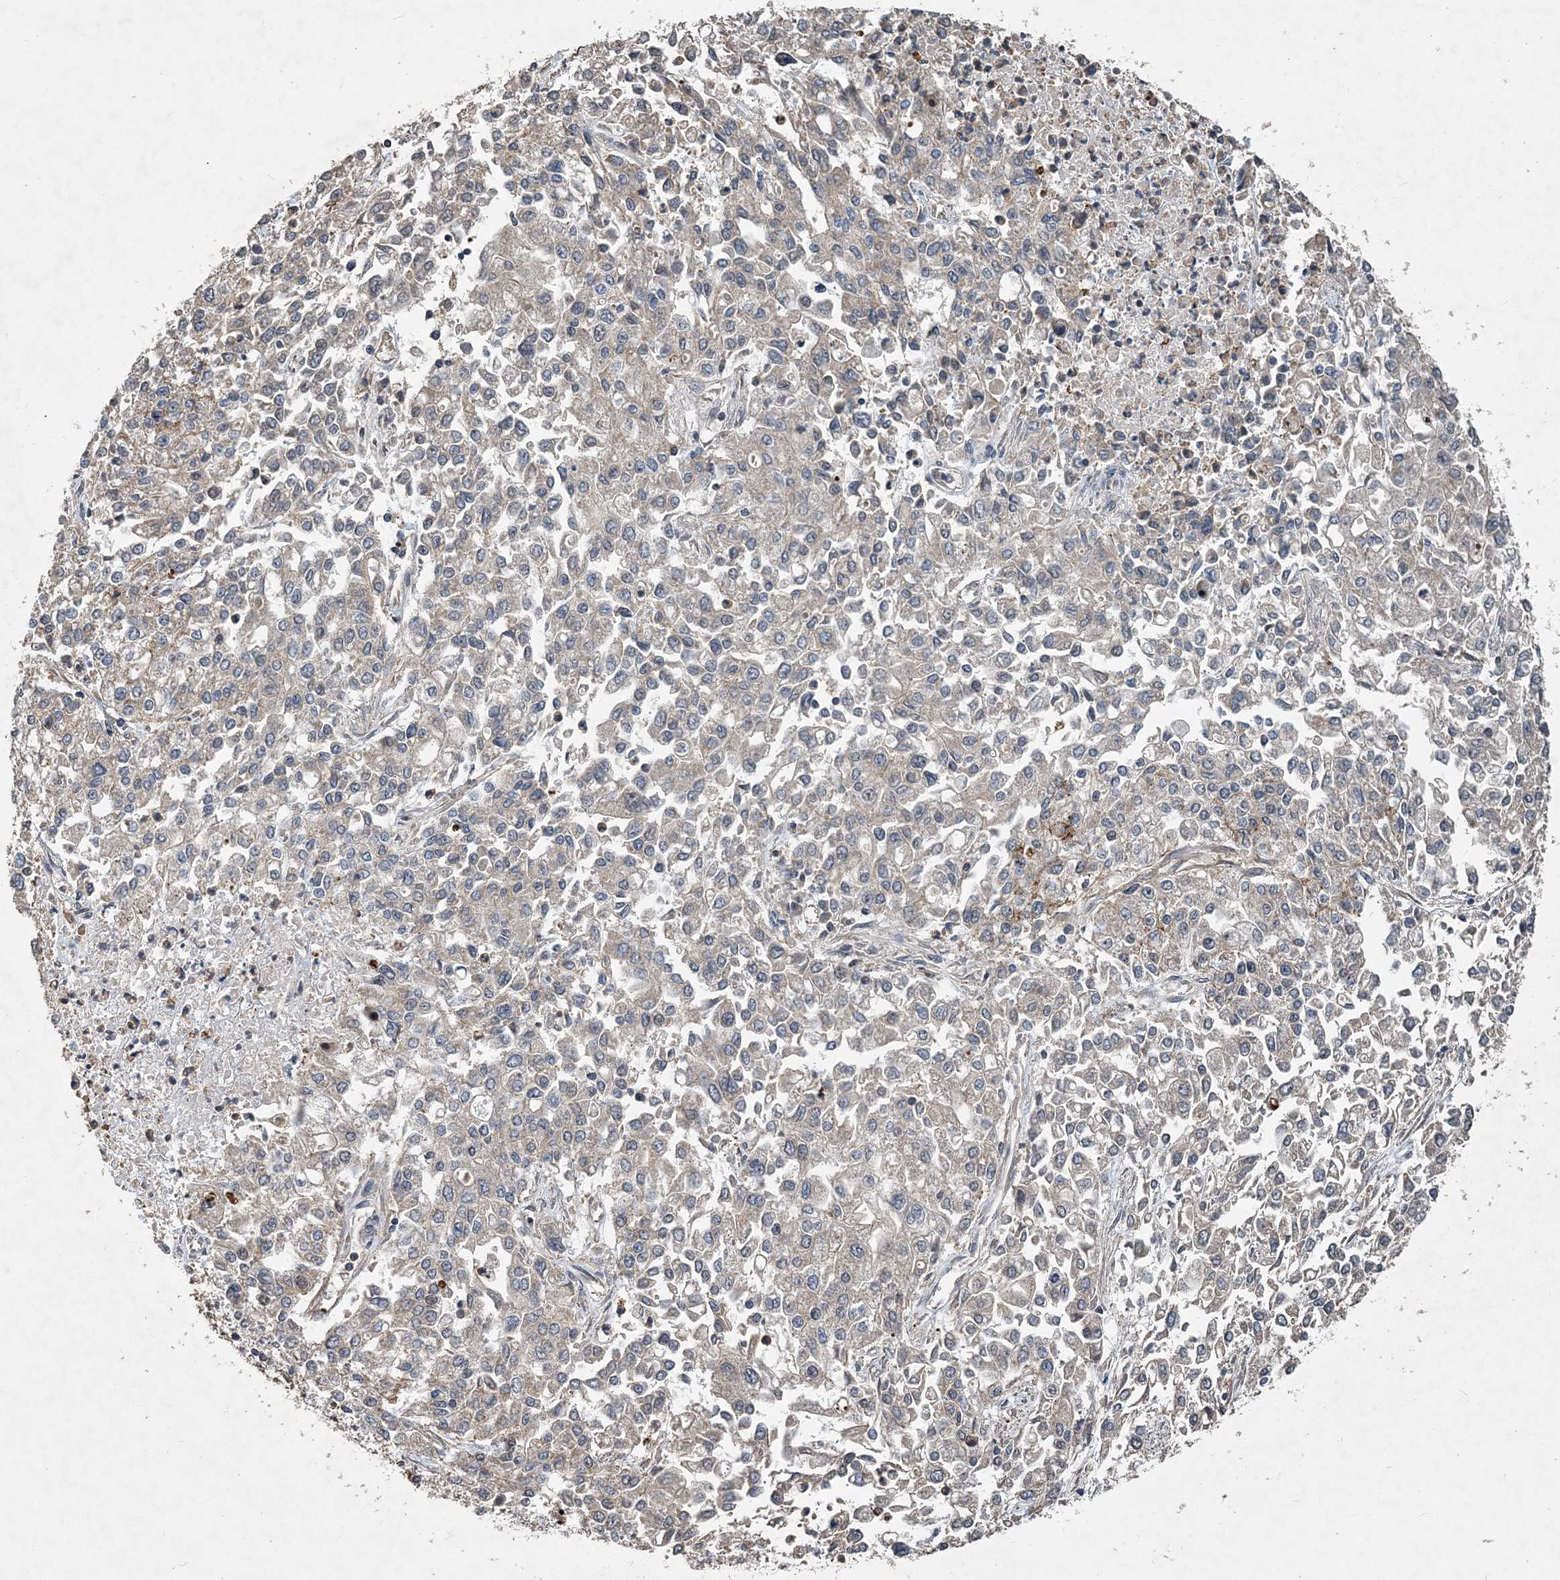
{"staining": {"intensity": "weak", "quantity": ">75%", "location": "cytoplasmic/membranous"}, "tissue": "endometrial cancer", "cell_type": "Tumor cells", "image_type": "cancer", "snomed": [{"axis": "morphology", "description": "Adenocarcinoma, NOS"}, {"axis": "topography", "description": "Endometrium"}], "caption": "Weak cytoplasmic/membranous positivity for a protein is appreciated in approximately >75% of tumor cells of endometrial adenocarcinoma using immunohistochemistry.", "gene": "HYCC2", "patient": {"sex": "female", "age": 49}}